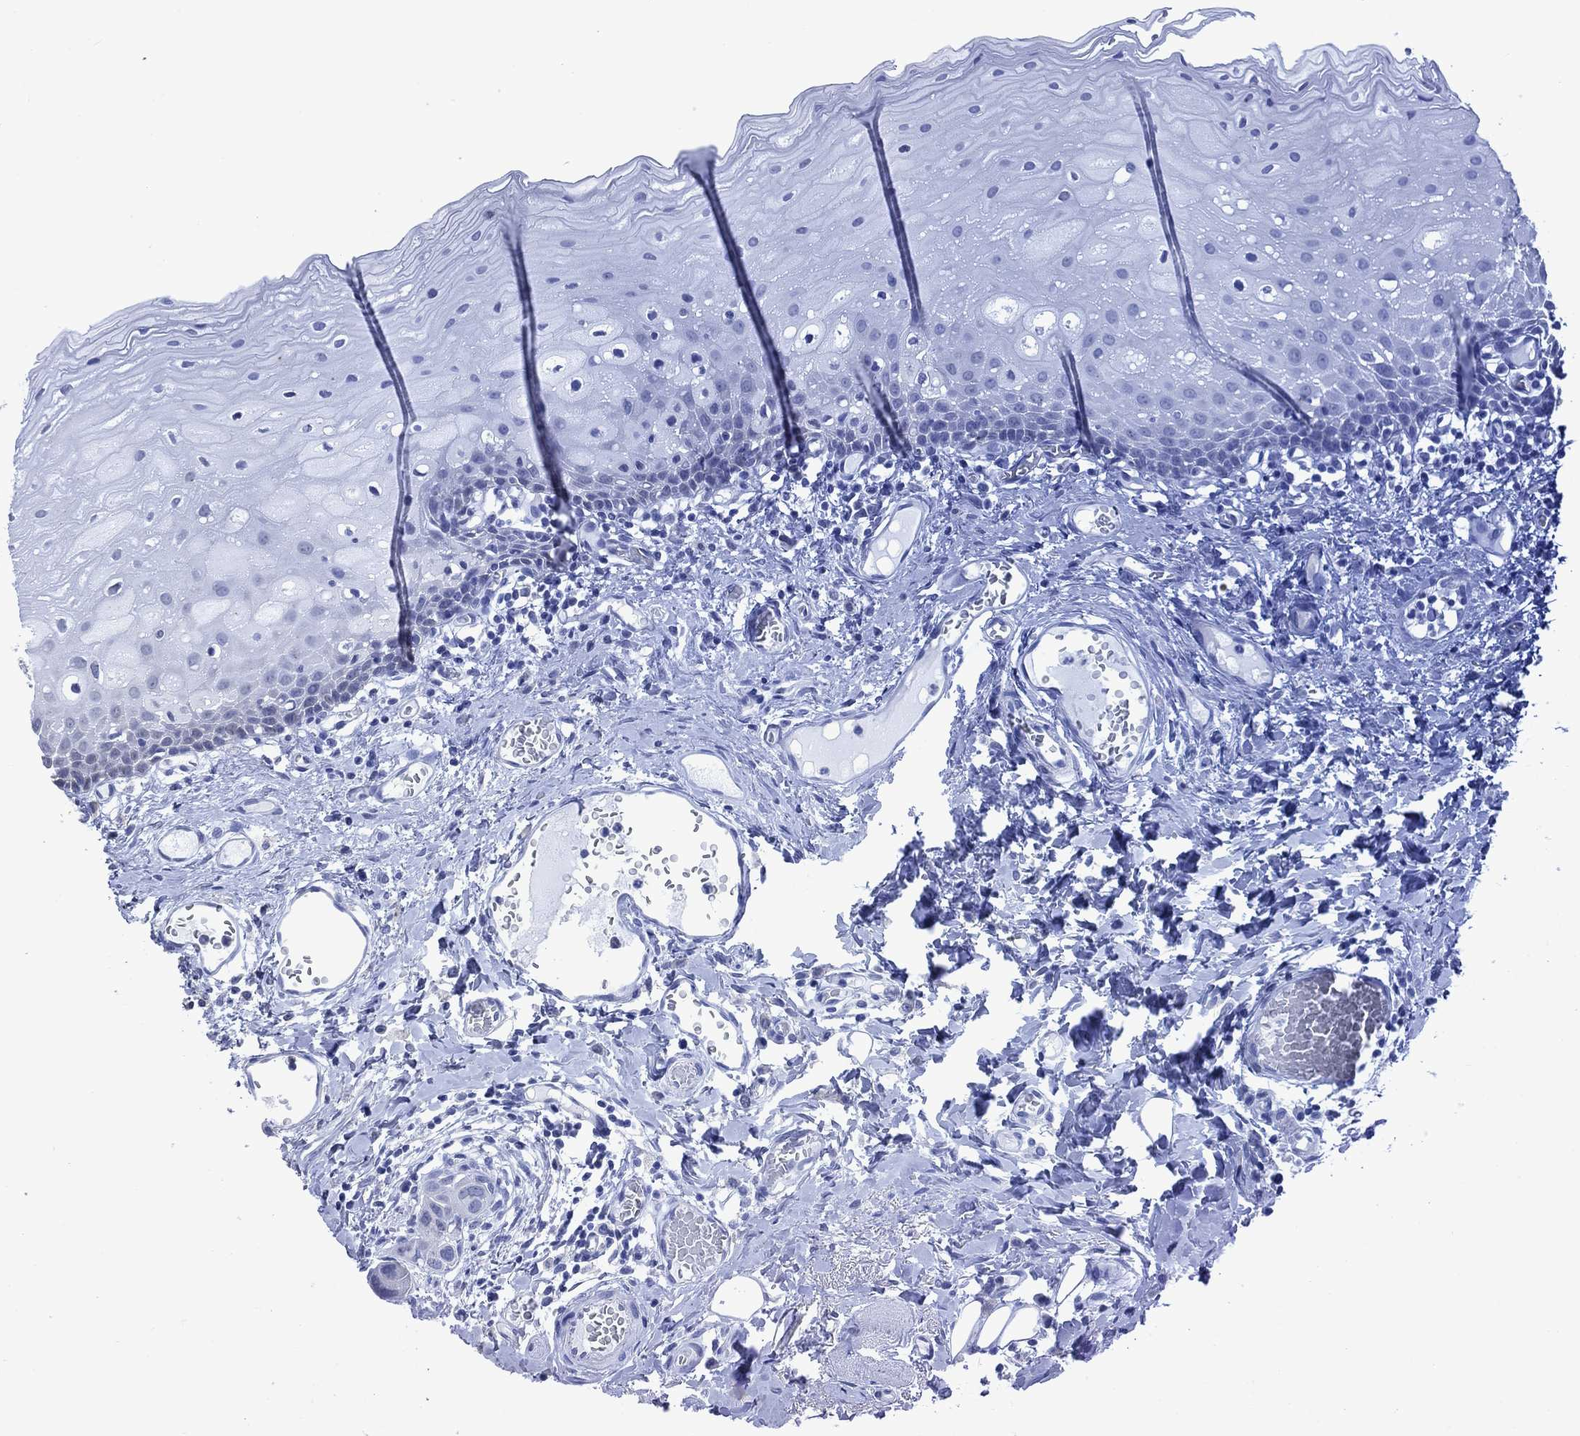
{"staining": {"intensity": "negative", "quantity": "none", "location": "none"}, "tissue": "oral mucosa", "cell_type": "Squamous epithelial cells", "image_type": "normal", "snomed": [{"axis": "morphology", "description": "Normal tissue, NOS"}, {"axis": "morphology", "description": "Squamous cell carcinoma, NOS"}, {"axis": "topography", "description": "Oral tissue"}, {"axis": "topography", "description": "Head-Neck"}], "caption": "Human oral mucosa stained for a protein using IHC shows no positivity in squamous epithelial cells.", "gene": "MTAP", "patient": {"sex": "female", "age": 70}}